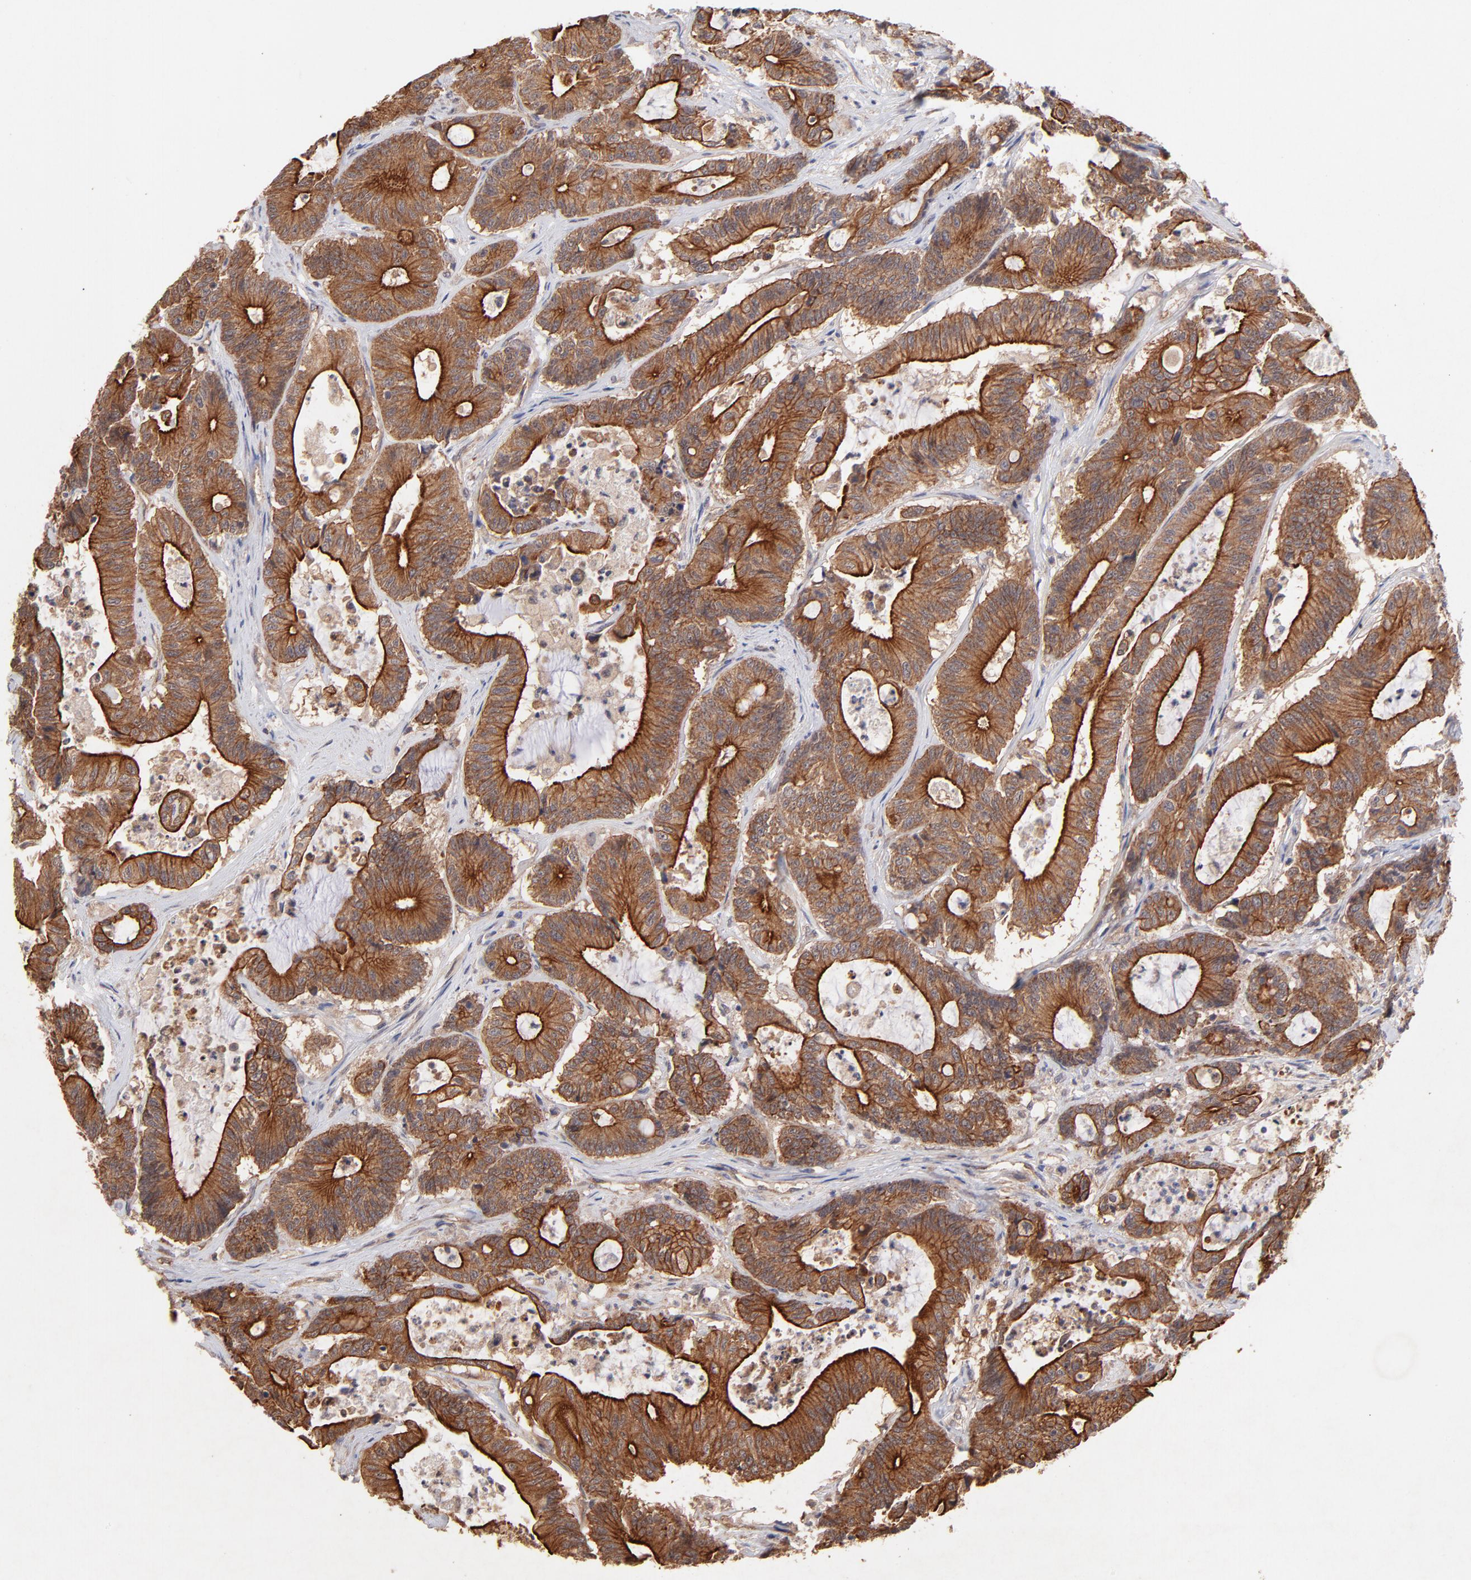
{"staining": {"intensity": "strong", "quantity": ">75%", "location": "cytoplasmic/membranous"}, "tissue": "colorectal cancer", "cell_type": "Tumor cells", "image_type": "cancer", "snomed": [{"axis": "morphology", "description": "Adenocarcinoma, NOS"}, {"axis": "topography", "description": "Colon"}], "caption": "Adenocarcinoma (colorectal) stained with DAB (3,3'-diaminobenzidine) IHC exhibits high levels of strong cytoplasmic/membranous positivity in about >75% of tumor cells.", "gene": "STAP2", "patient": {"sex": "female", "age": 84}}